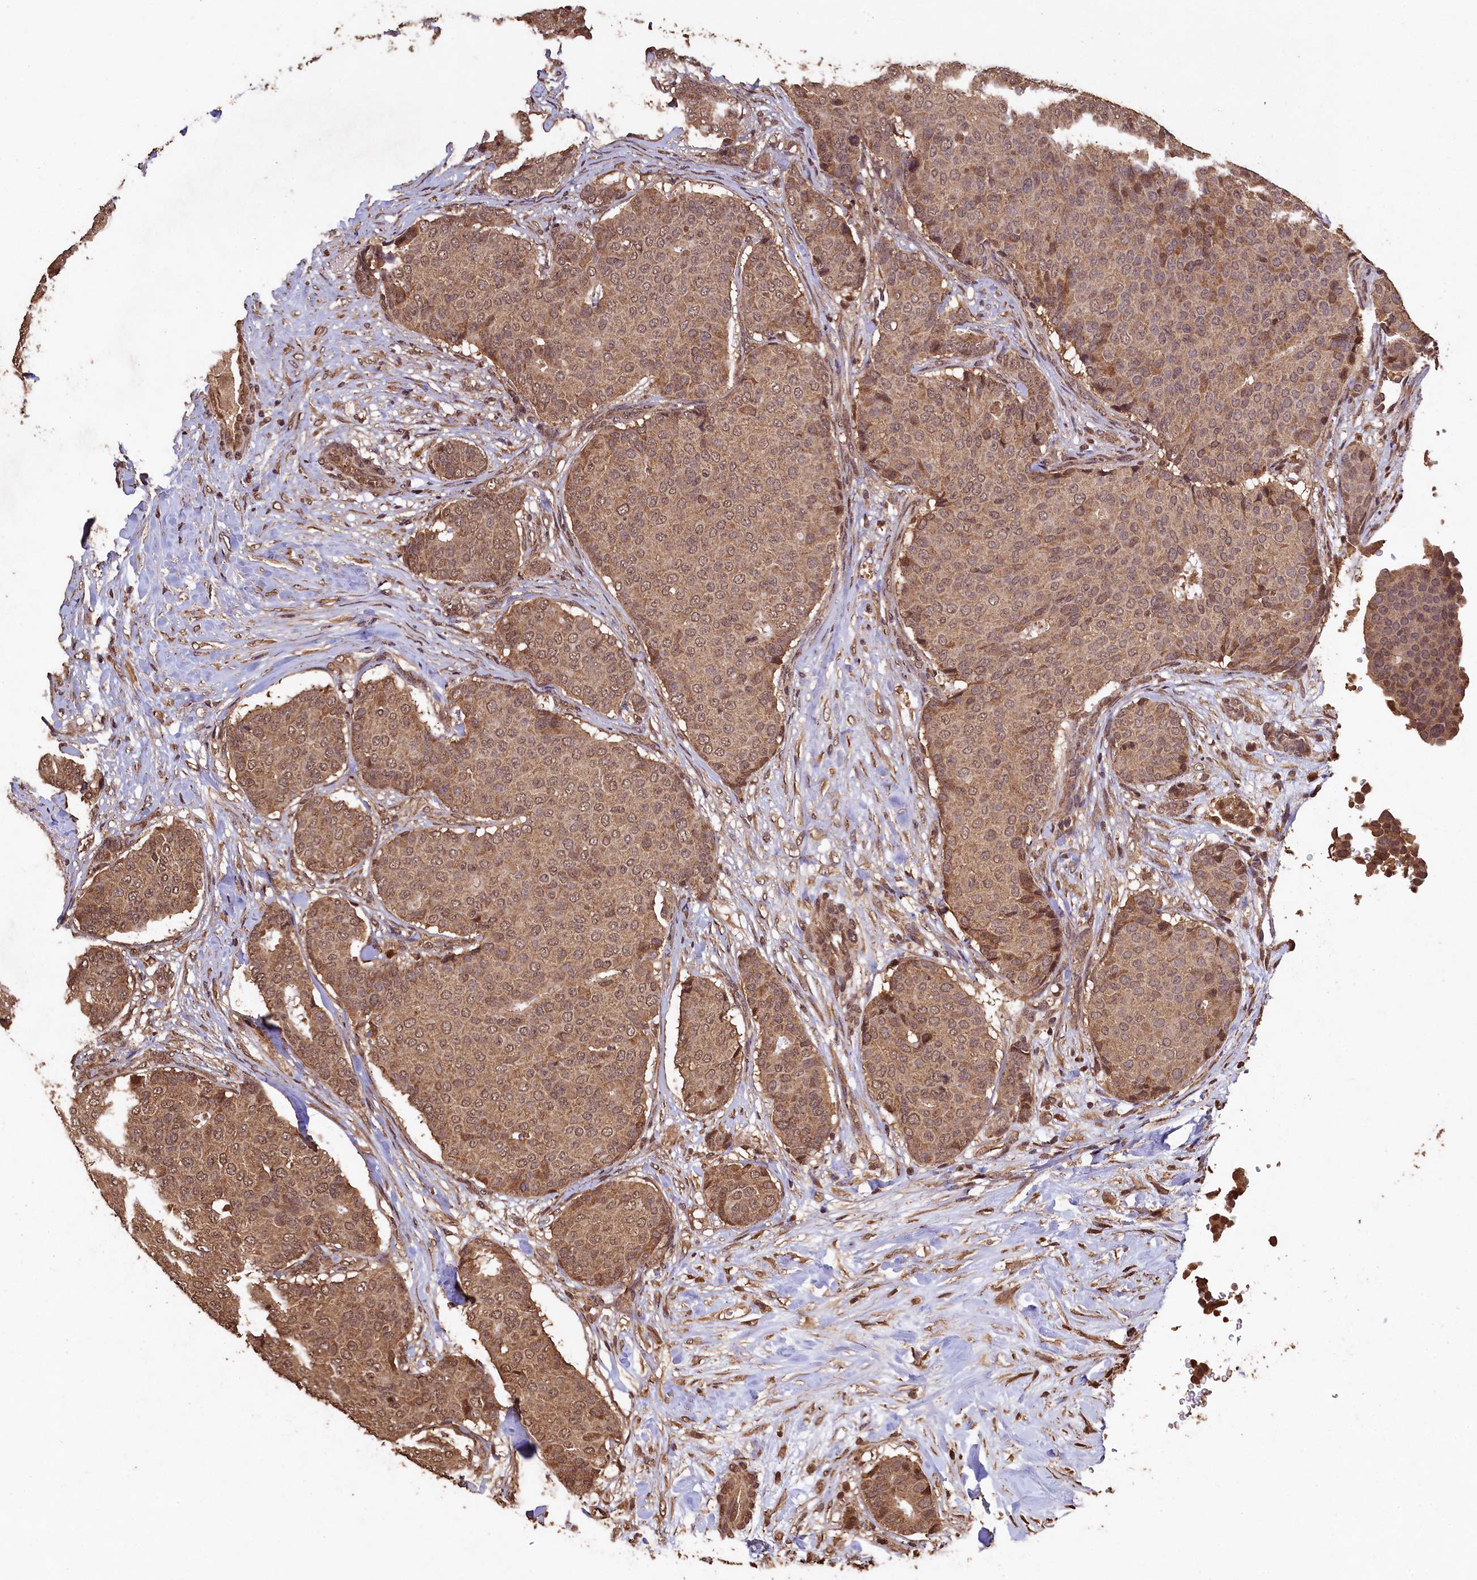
{"staining": {"intensity": "moderate", "quantity": ">75%", "location": "cytoplasmic/membranous,nuclear"}, "tissue": "breast cancer", "cell_type": "Tumor cells", "image_type": "cancer", "snomed": [{"axis": "morphology", "description": "Duct carcinoma"}, {"axis": "topography", "description": "Breast"}], "caption": "Approximately >75% of tumor cells in human breast cancer display moderate cytoplasmic/membranous and nuclear protein positivity as visualized by brown immunohistochemical staining.", "gene": "CEP57L1", "patient": {"sex": "female", "age": 75}}